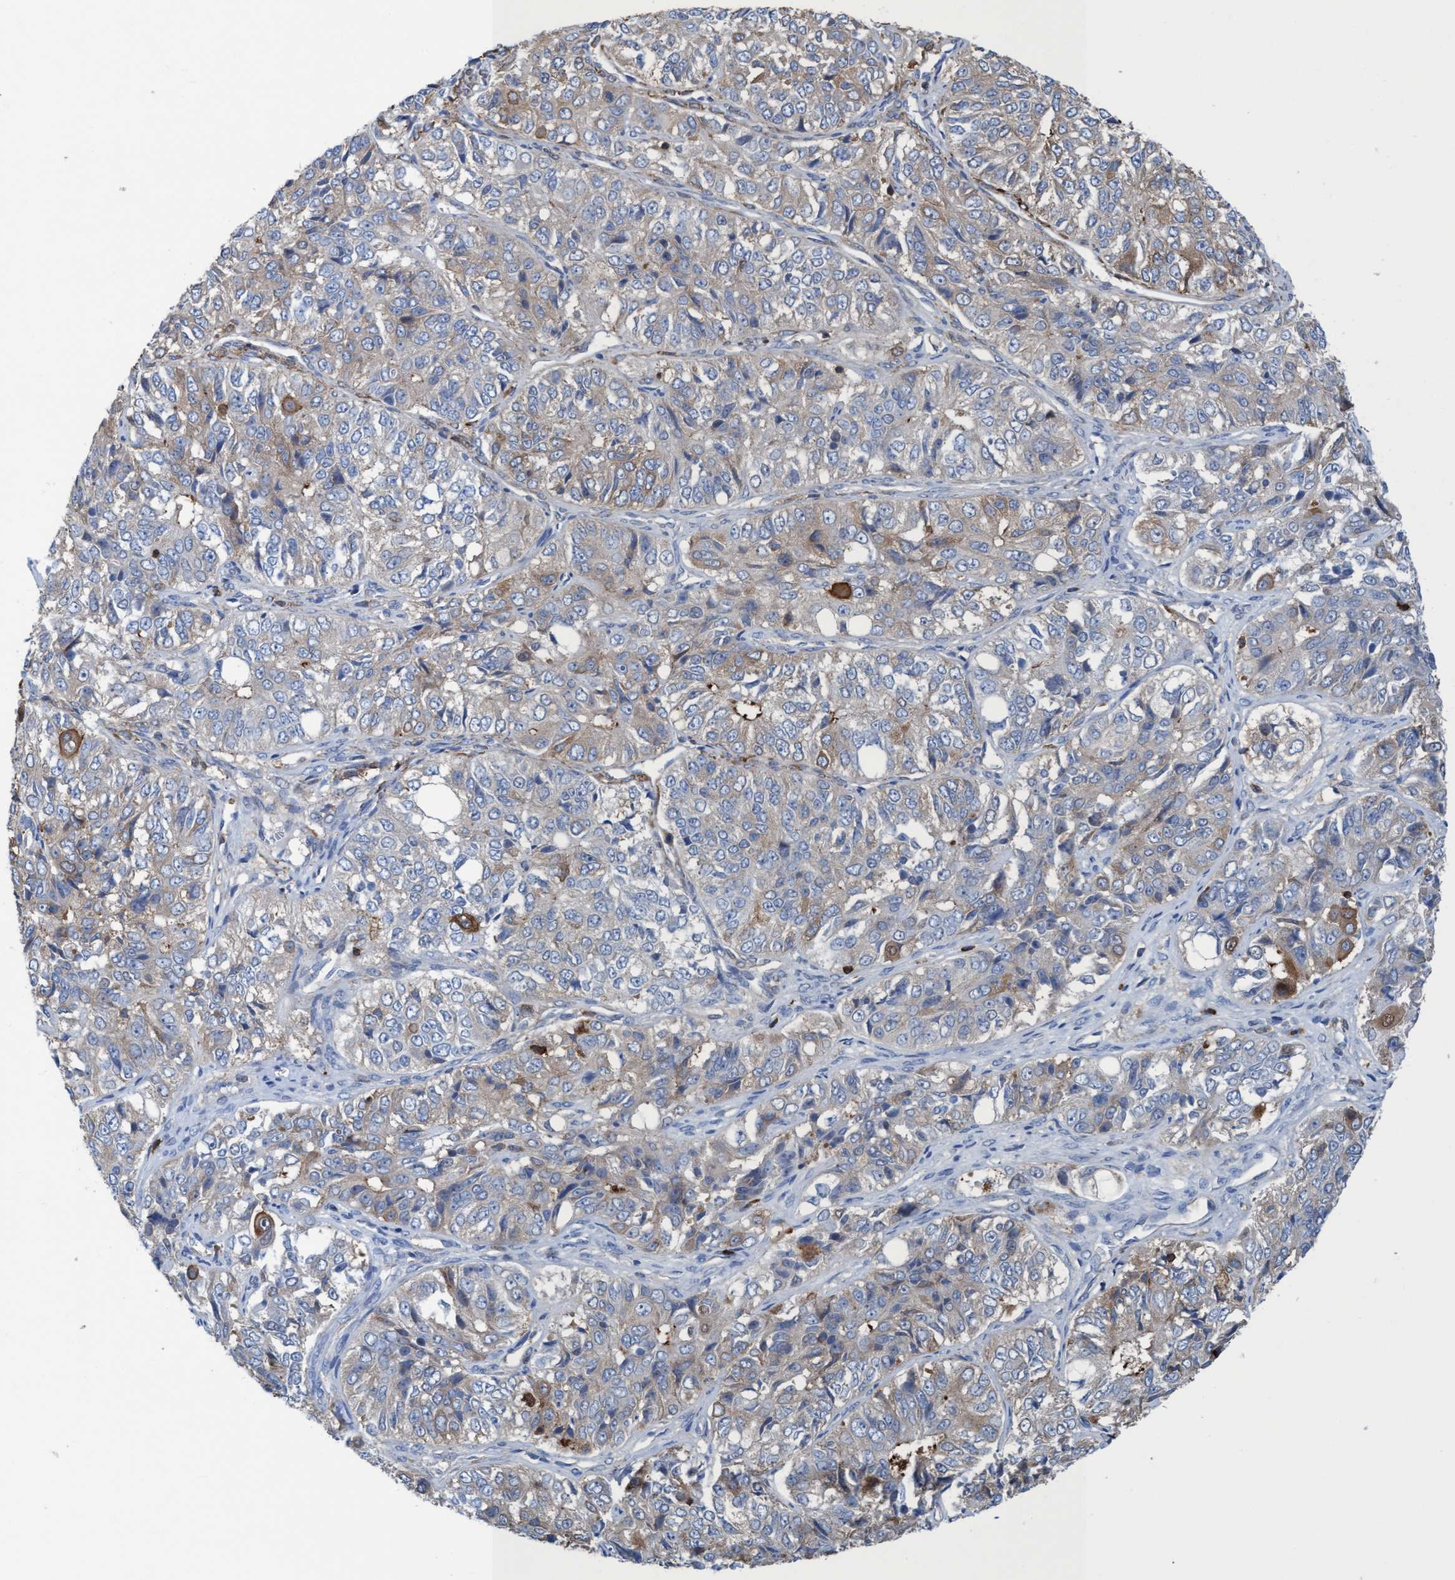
{"staining": {"intensity": "weak", "quantity": ">75%", "location": "cytoplasmic/membranous"}, "tissue": "ovarian cancer", "cell_type": "Tumor cells", "image_type": "cancer", "snomed": [{"axis": "morphology", "description": "Carcinoma, endometroid"}, {"axis": "topography", "description": "Ovary"}], "caption": "Ovarian cancer stained for a protein (brown) exhibits weak cytoplasmic/membranous positive positivity in approximately >75% of tumor cells.", "gene": "EZR", "patient": {"sex": "female", "age": 51}}